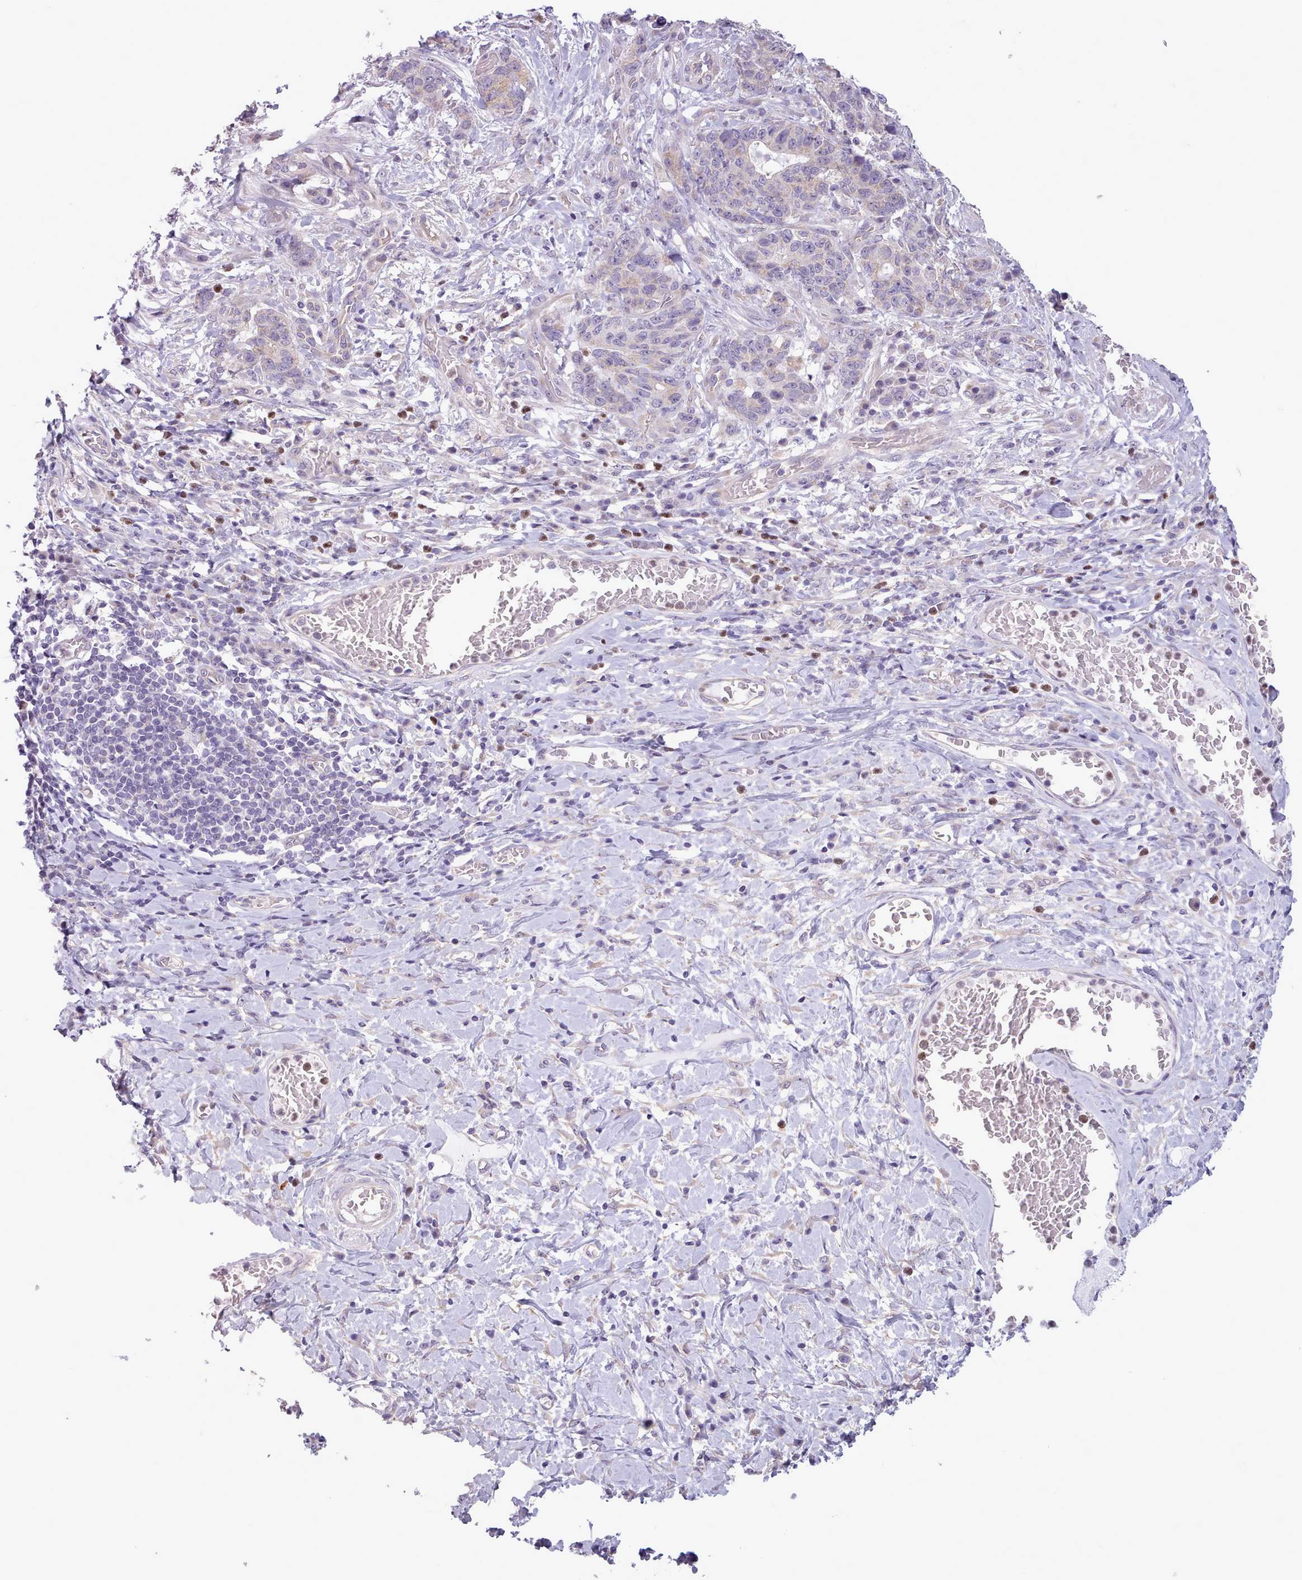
{"staining": {"intensity": "negative", "quantity": "none", "location": "none"}, "tissue": "stomach cancer", "cell_type": "Tumor cells", "image_type": "cancer", "snomed": [{"axis": "morphology", "description": "Normal tissue, NOS"}, {"axis": "morphology", "description": "Adenocarcinoma, NOS"}, {"axis": "topography", "description": "Stomach"}], "caption": "Histopathology image shows no significant protein positivity in tumor cells of stomach cancer.", "gene": "SLURP1", "patient": {"sex": "female", "age": 64}}